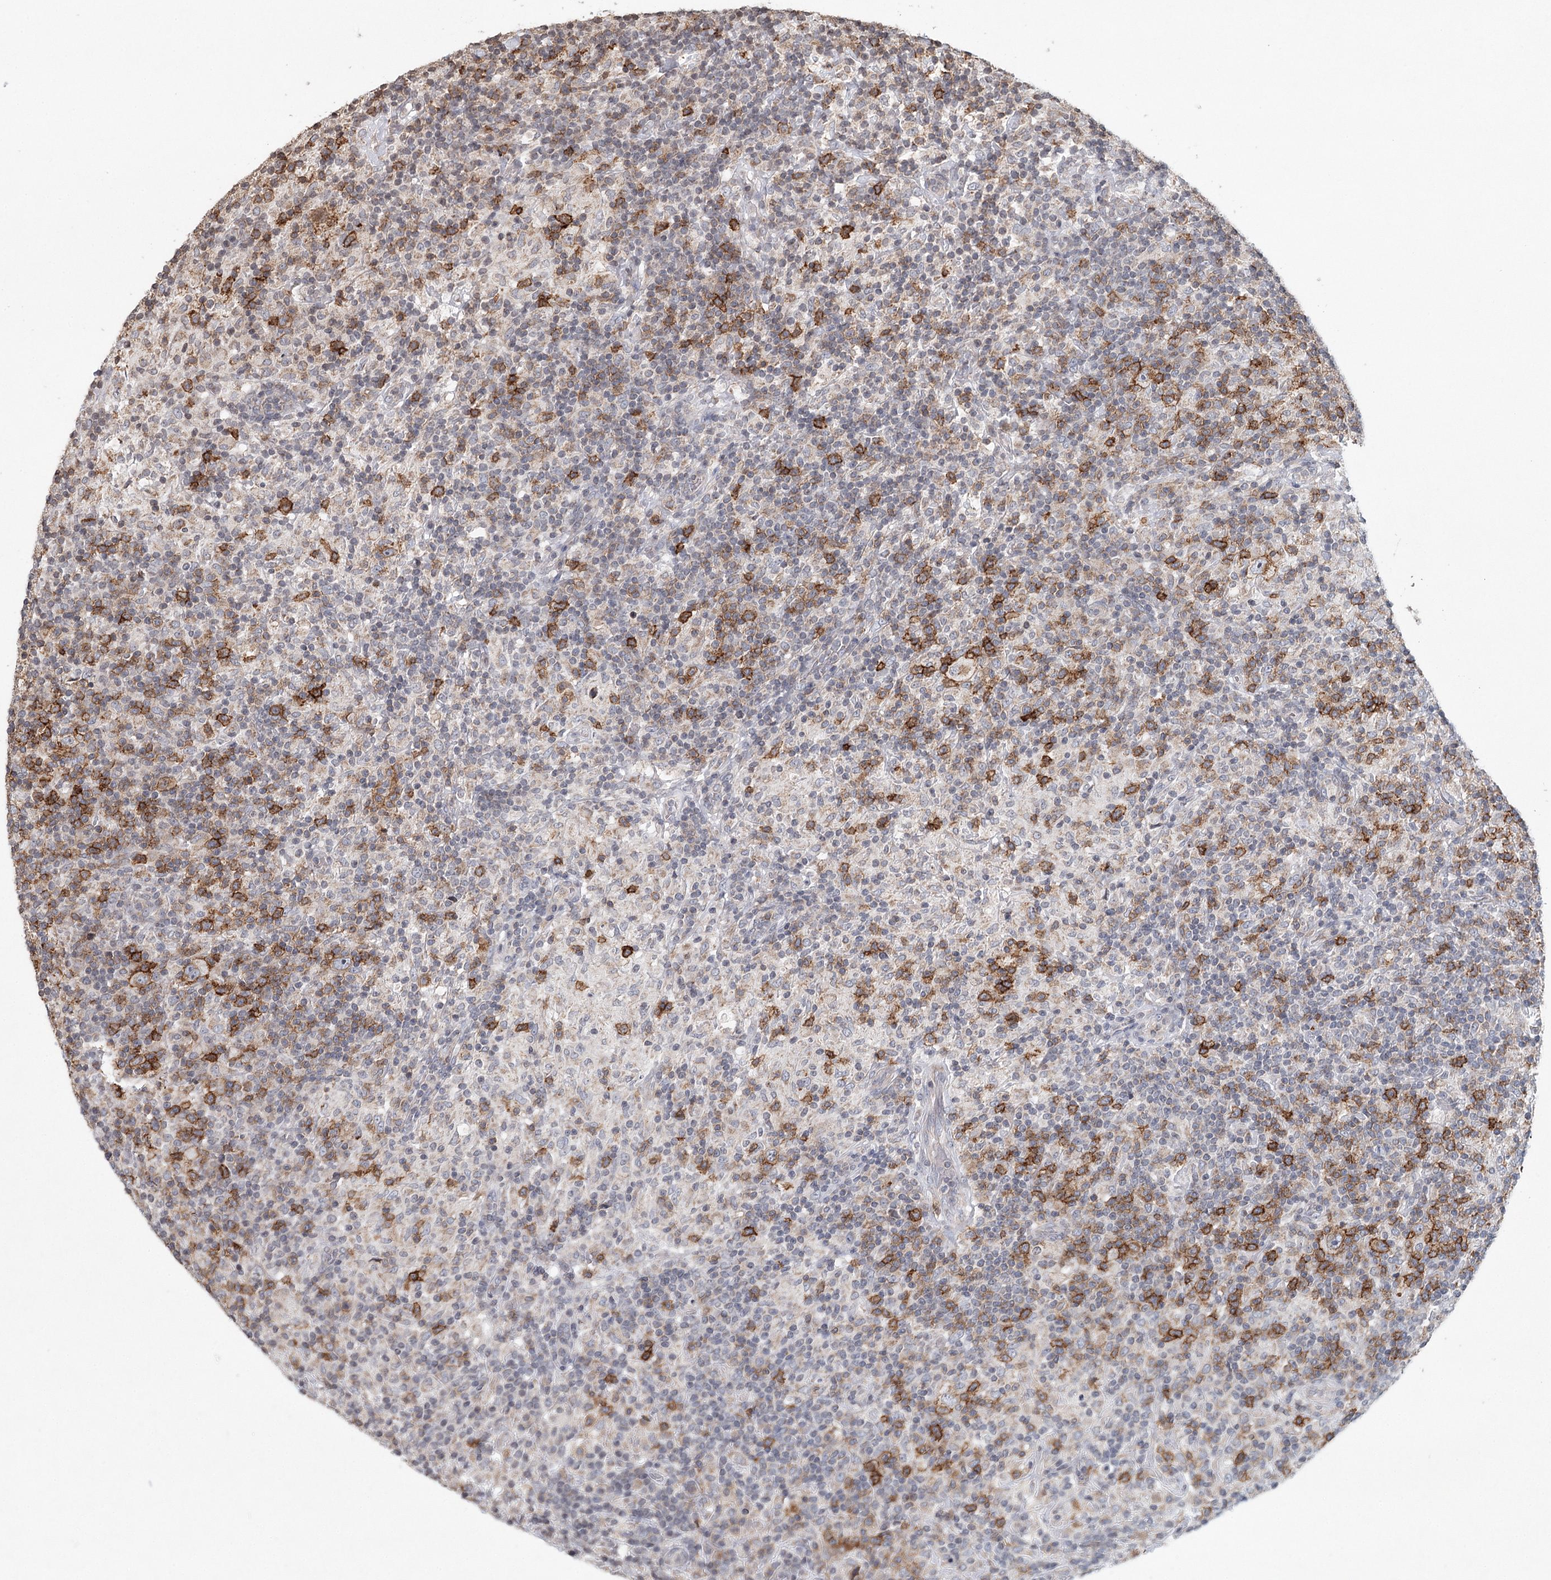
{"staining": {"intensity": "moderate", "quantity": "<25%", "location": "cytoplasmic/membranous"}, "tissue": "lymphoma", "cell_type": "Tumor cells", "image_type": "cancer", "snomed": [{"axis": "morphology", "description": "Hodgkin's disease, NOS"}, {"axis": "topography", "description": "Lymph node"}], "caption": "Approximately <25% of tumor cells in human lymphoma show moderate cytoplasmic/membranous protein staining as visualized by brown immunohistochemical staining.", "gene": "ICOS", "patient": {"sex": "male", "age": 70}}